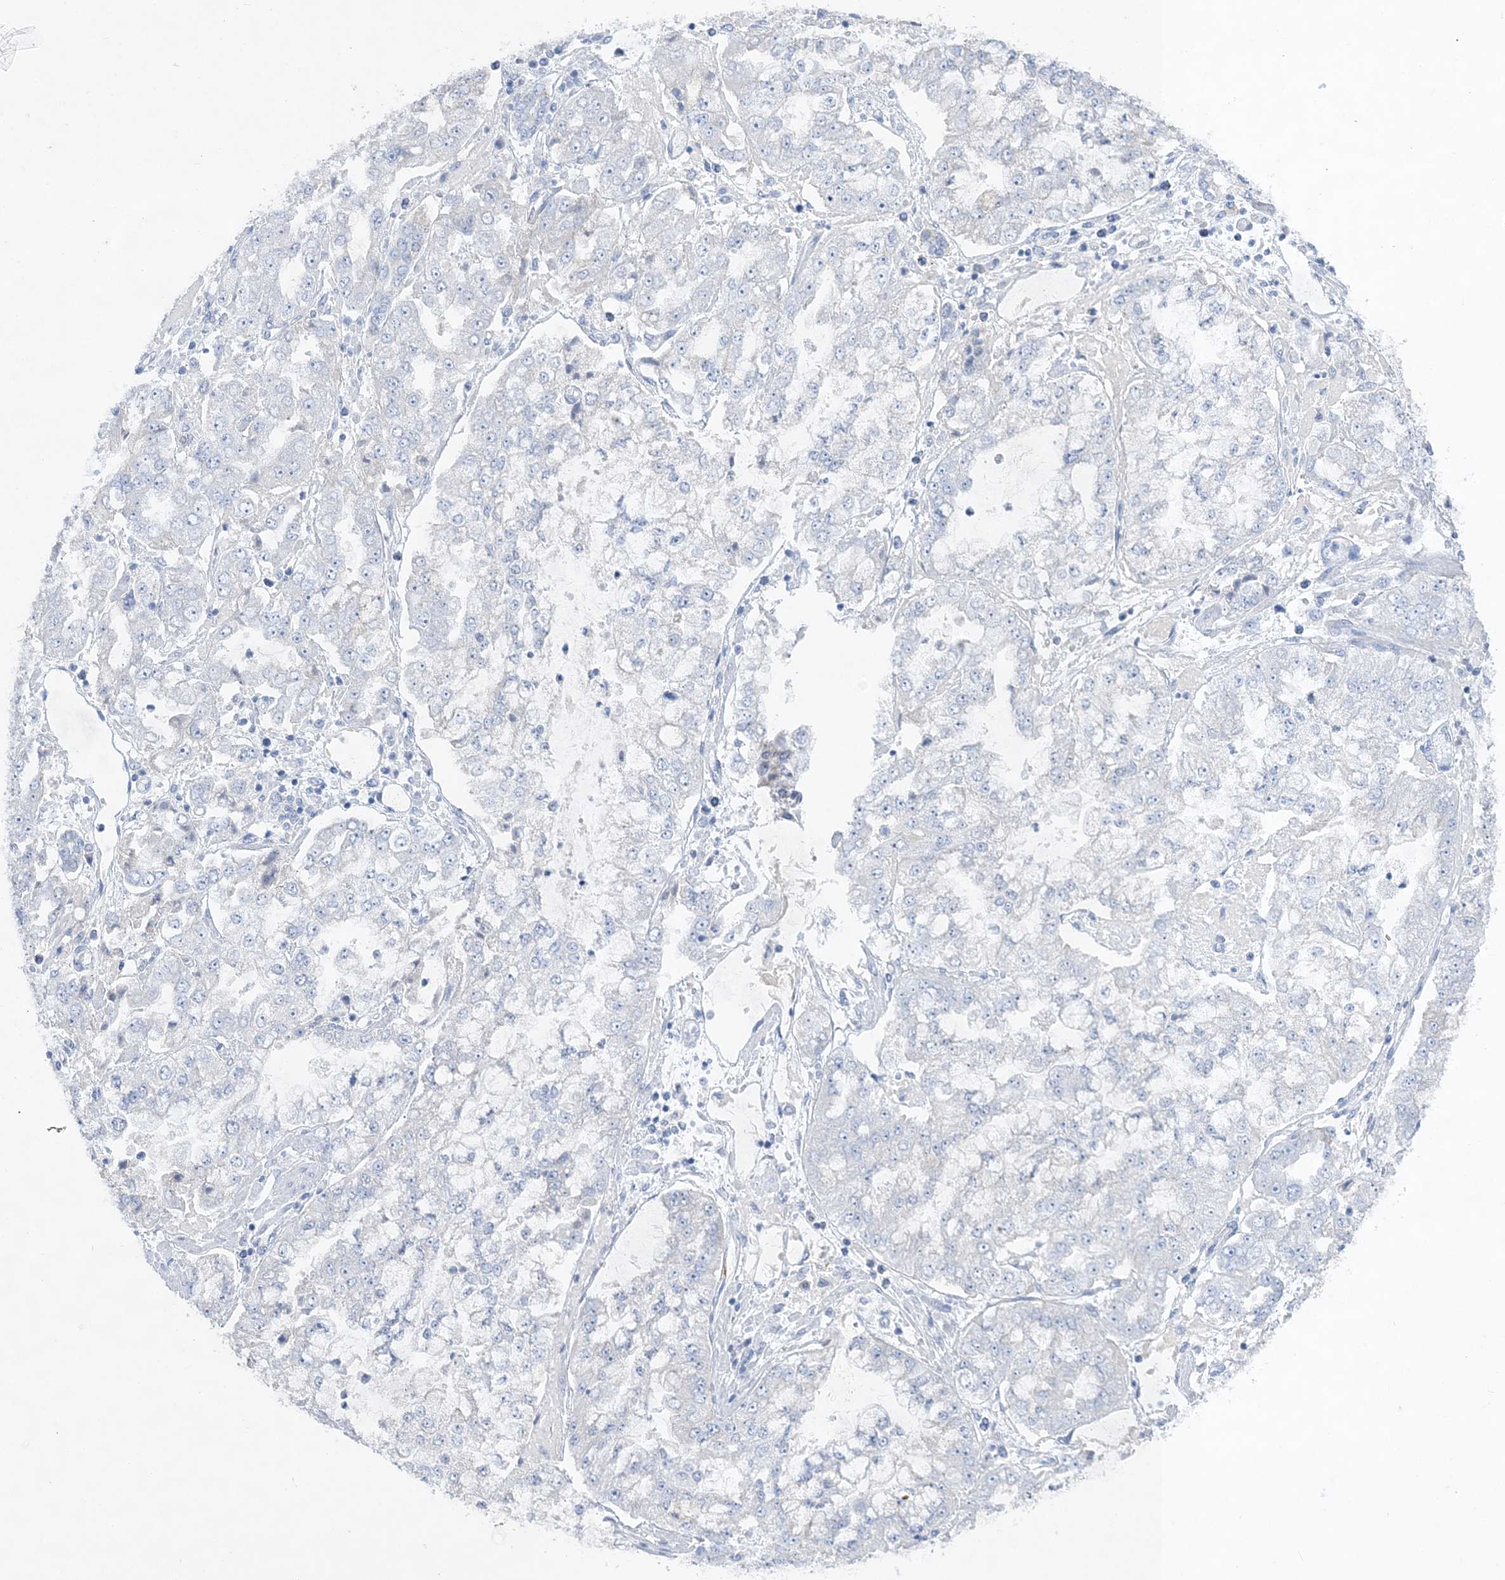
{"staining": {"intensity": "negative", "quantity": "none", "location": "none"}, "tissue": "stomach cancer", "cell_type": "Tumor cells", "image_type": "cancer", "snomed": [{"axis": "morphology", "description": "Adenocarcinoma, NOS"}, {"axis": "topography", "description": "Stomach"}], "caption": "The immunohistochemistry histopathology image has no significant expression in tumor cells of stomach cancer tissue.", "gene": "SLC5A6", "patient": {"sex": "male", "age": 76}}